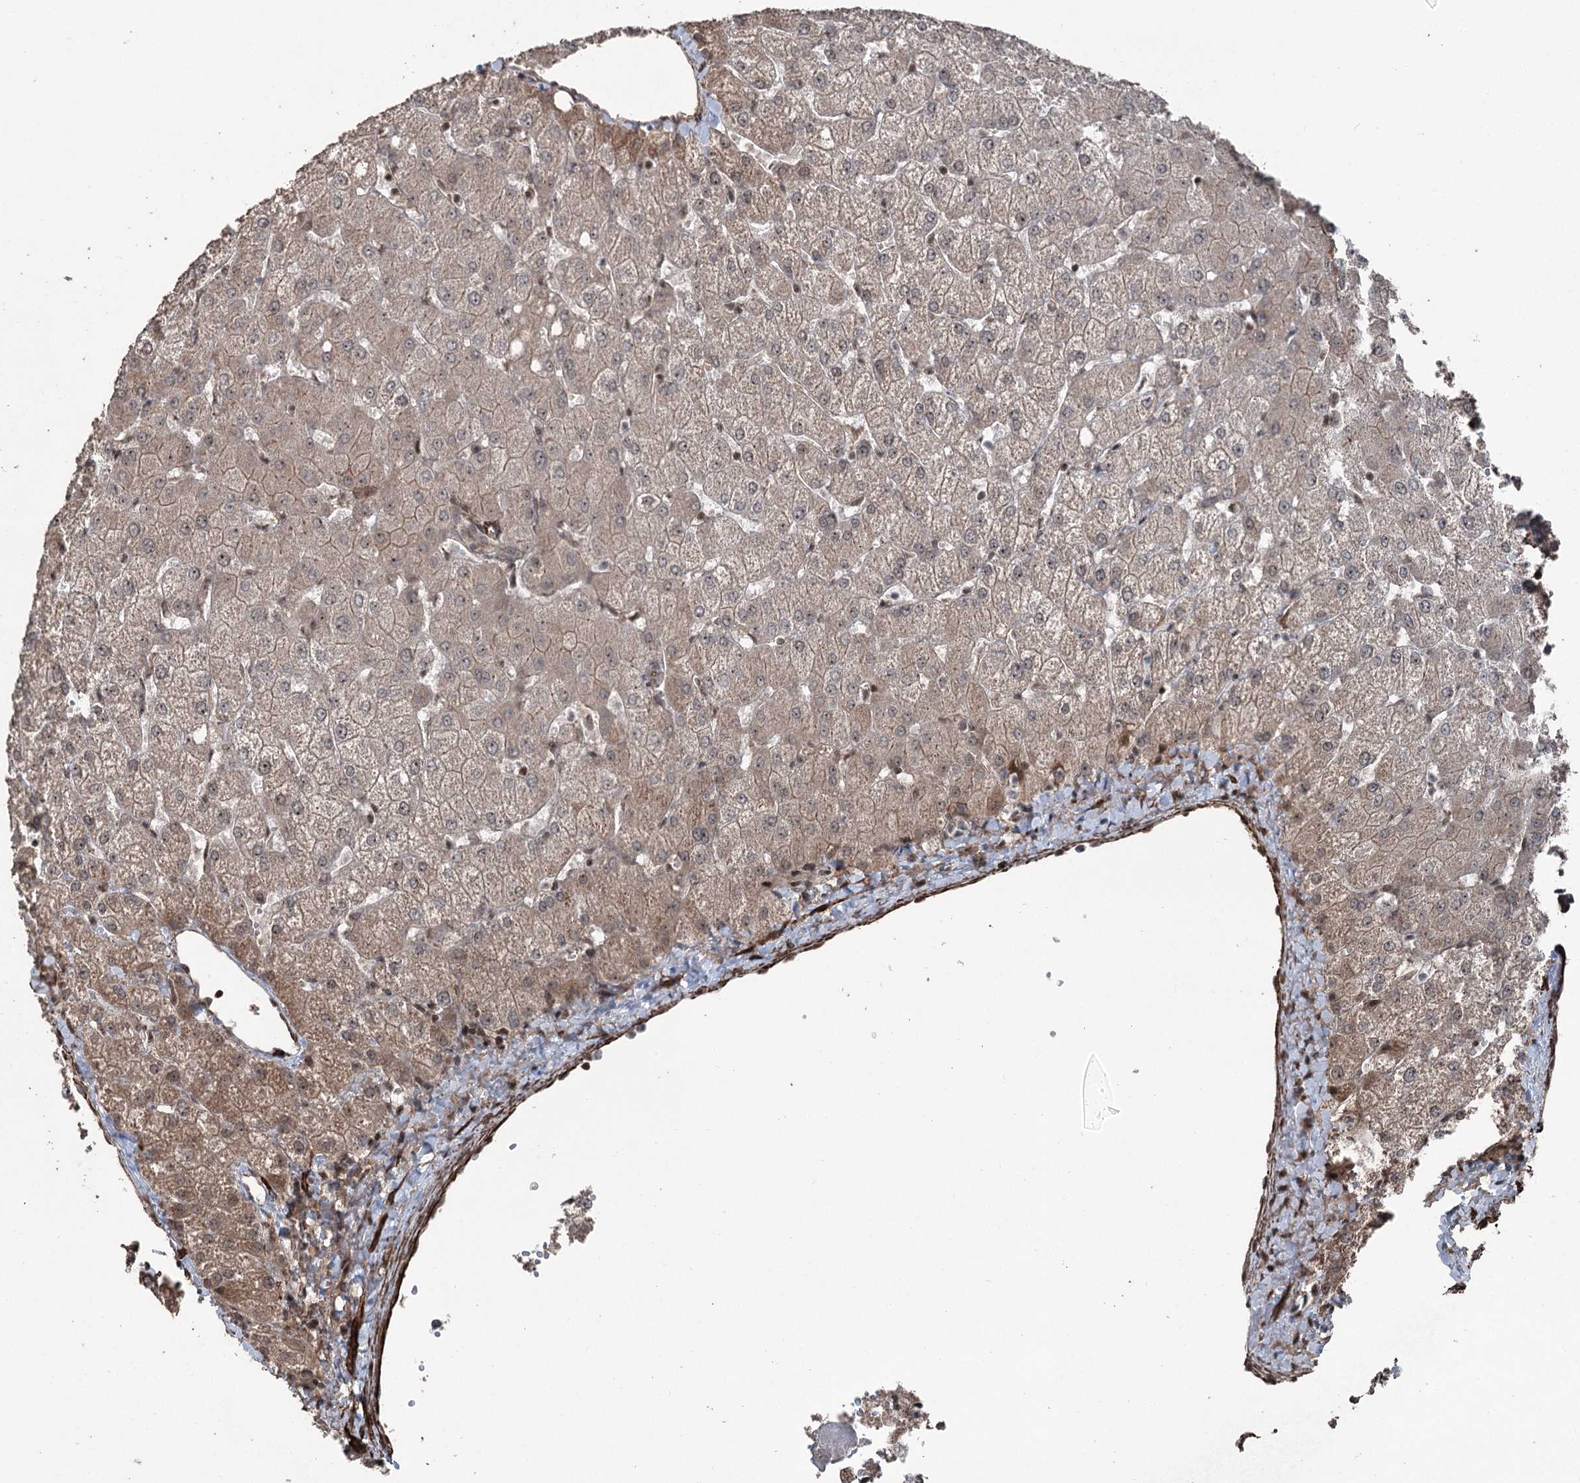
{"staining": {"intensity": "weak", "quantity": ">75%", "location": "cytoplasmic/membranous"}, "tissue": "liver", "cell_type": "Cholangiocytes", "image_type": "normal", "snomed": [{"axis": "morphology", "description": "Normal tissue, NOS"}, {"axis": "topography", "description": "Liver"}], "caption": "The image displays staining of normal liver, revealing weak cytoplasmic/membranous protein positivity (brown color) within cholangiocytes.", "gene": "CCDC82", "patient": {"sex": "female", "age": 54}}